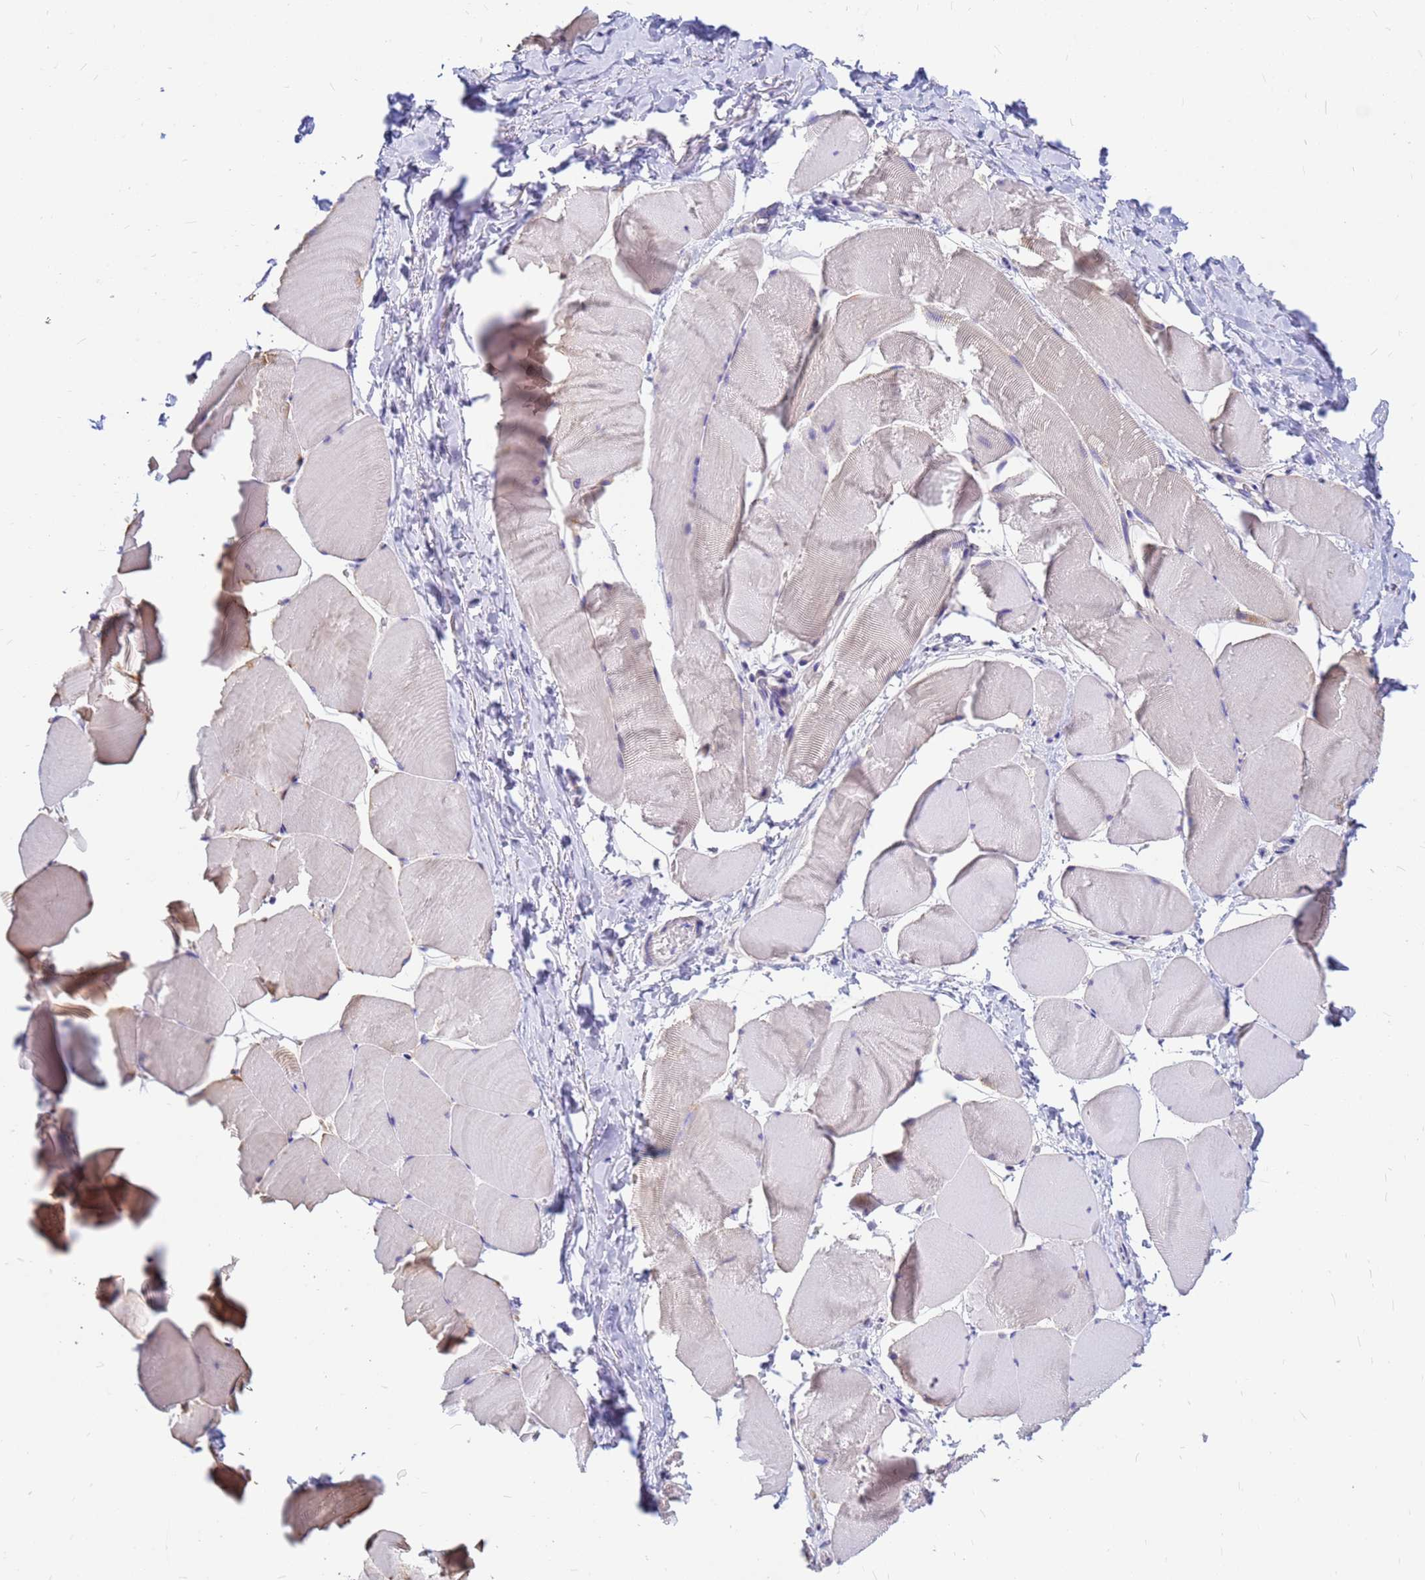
{"staining": {"intensity": "negative", "quantity": "none", "location": "none"}, "tissue": "skeletal muscle", "cell_type": "Myocytes", "image_type": "normal", "snomed": [{"axis": "morphology", "description": "Normal tissue, NOS"}, {"axis": "topography", "description": "Skeletal muscle"}], "caption": "Human skeletal muscle stained for a protein using IHC displays no expression in myocytes.", "gene": "DPRX", "patient": {"sex": "male", "age": 25}}